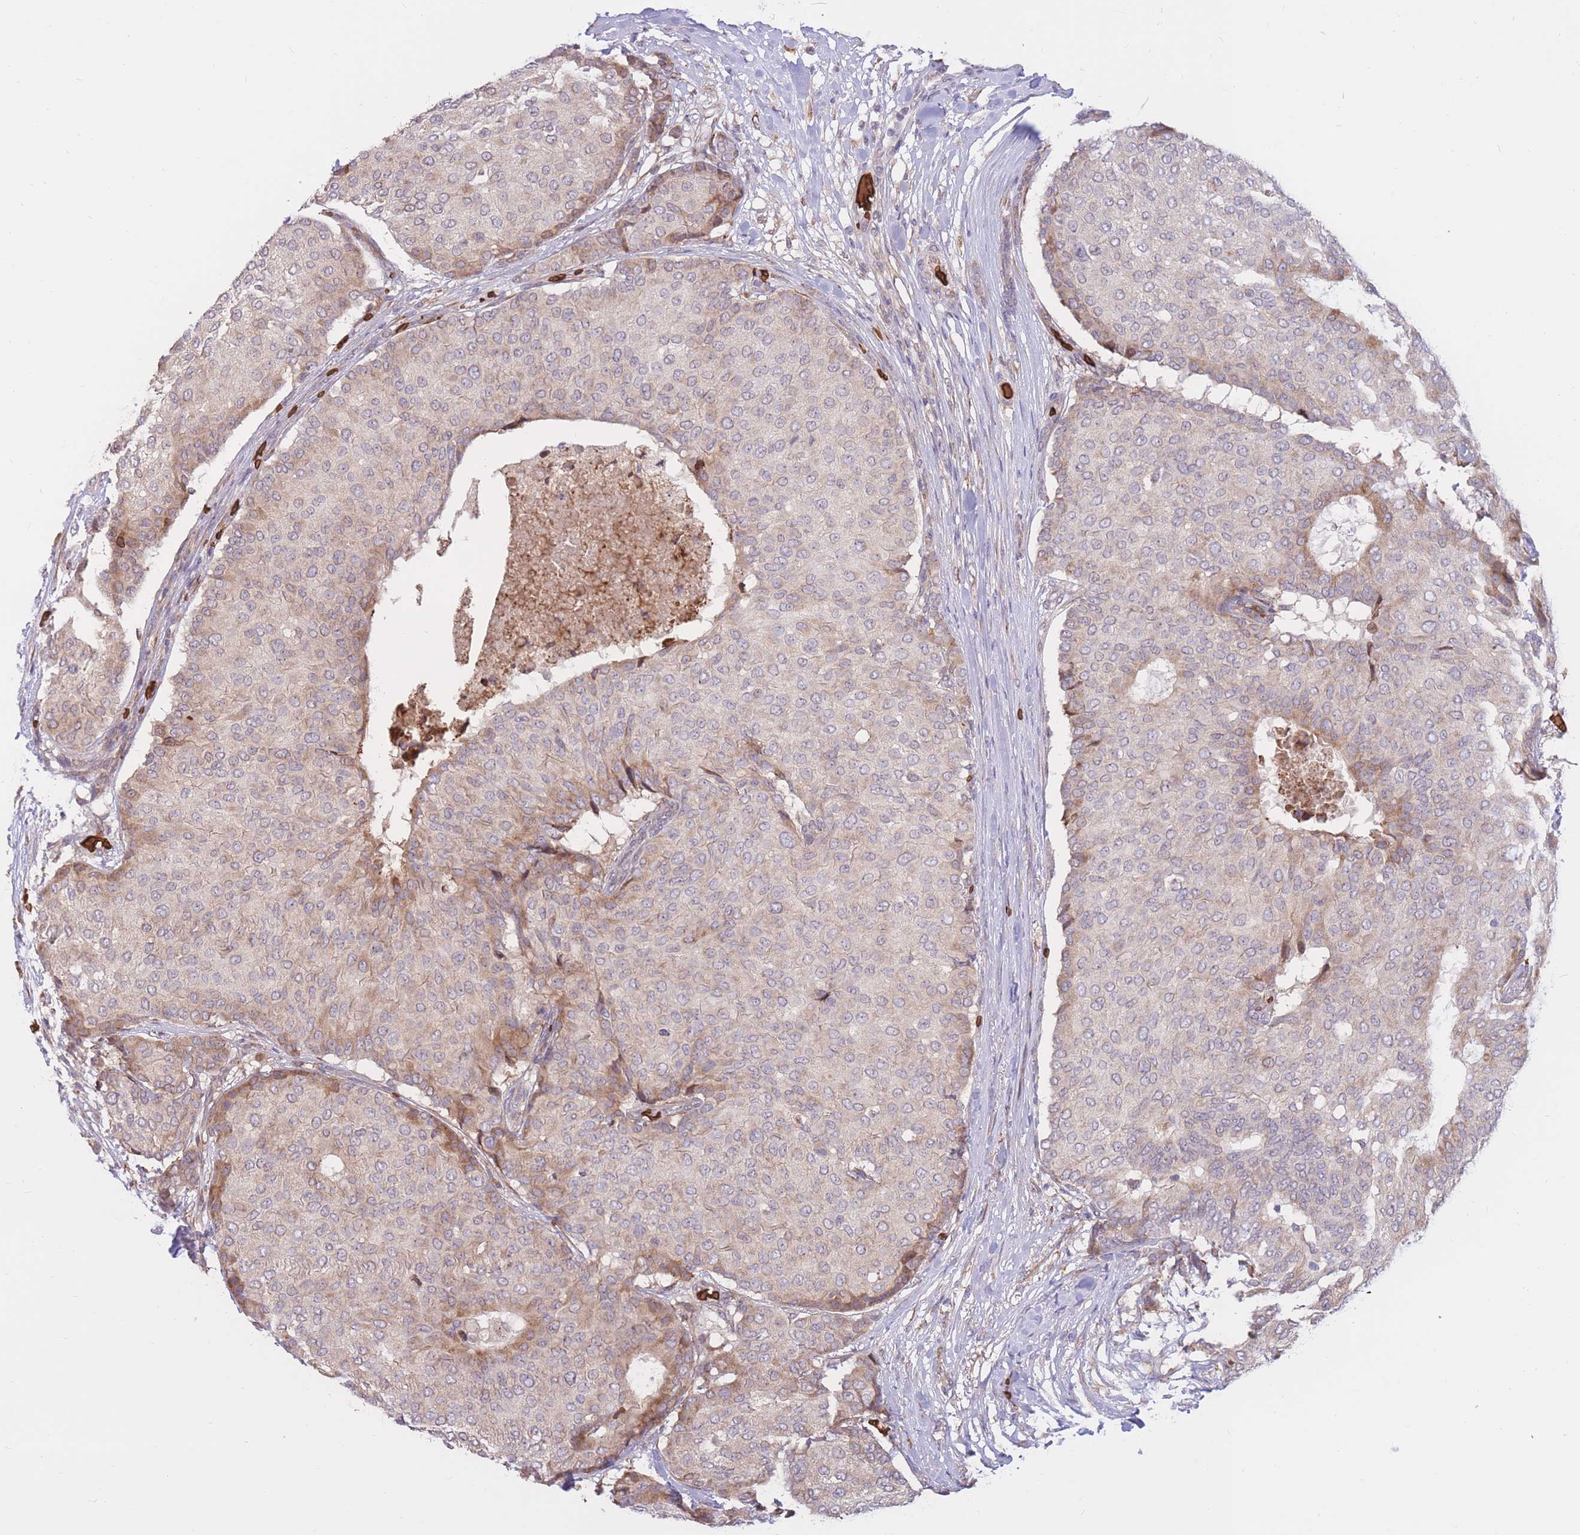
{"staining": {"intensity": "weak", "quantity": "25%-75%", "location": "cytoplasmic/membranous"}, "tissue": "breast cancer", "cell_type": "Tumor cells", "image_type": "cancer", "snomed": [{"axis": "morphology", "description": "Duct carcinoma"}, {"axis": "topography", "description": "Breast"}], "caption": "Breast intraductal carcinoma stained with DAB (3,3'-diaminobenzidine) IHC displays low levels of weak cytoplasmic/membranous expression in approximately 25%-75% of tumor cells.", "gene": "ATP10D", "patient": {"sex": "female", "age": 75}}